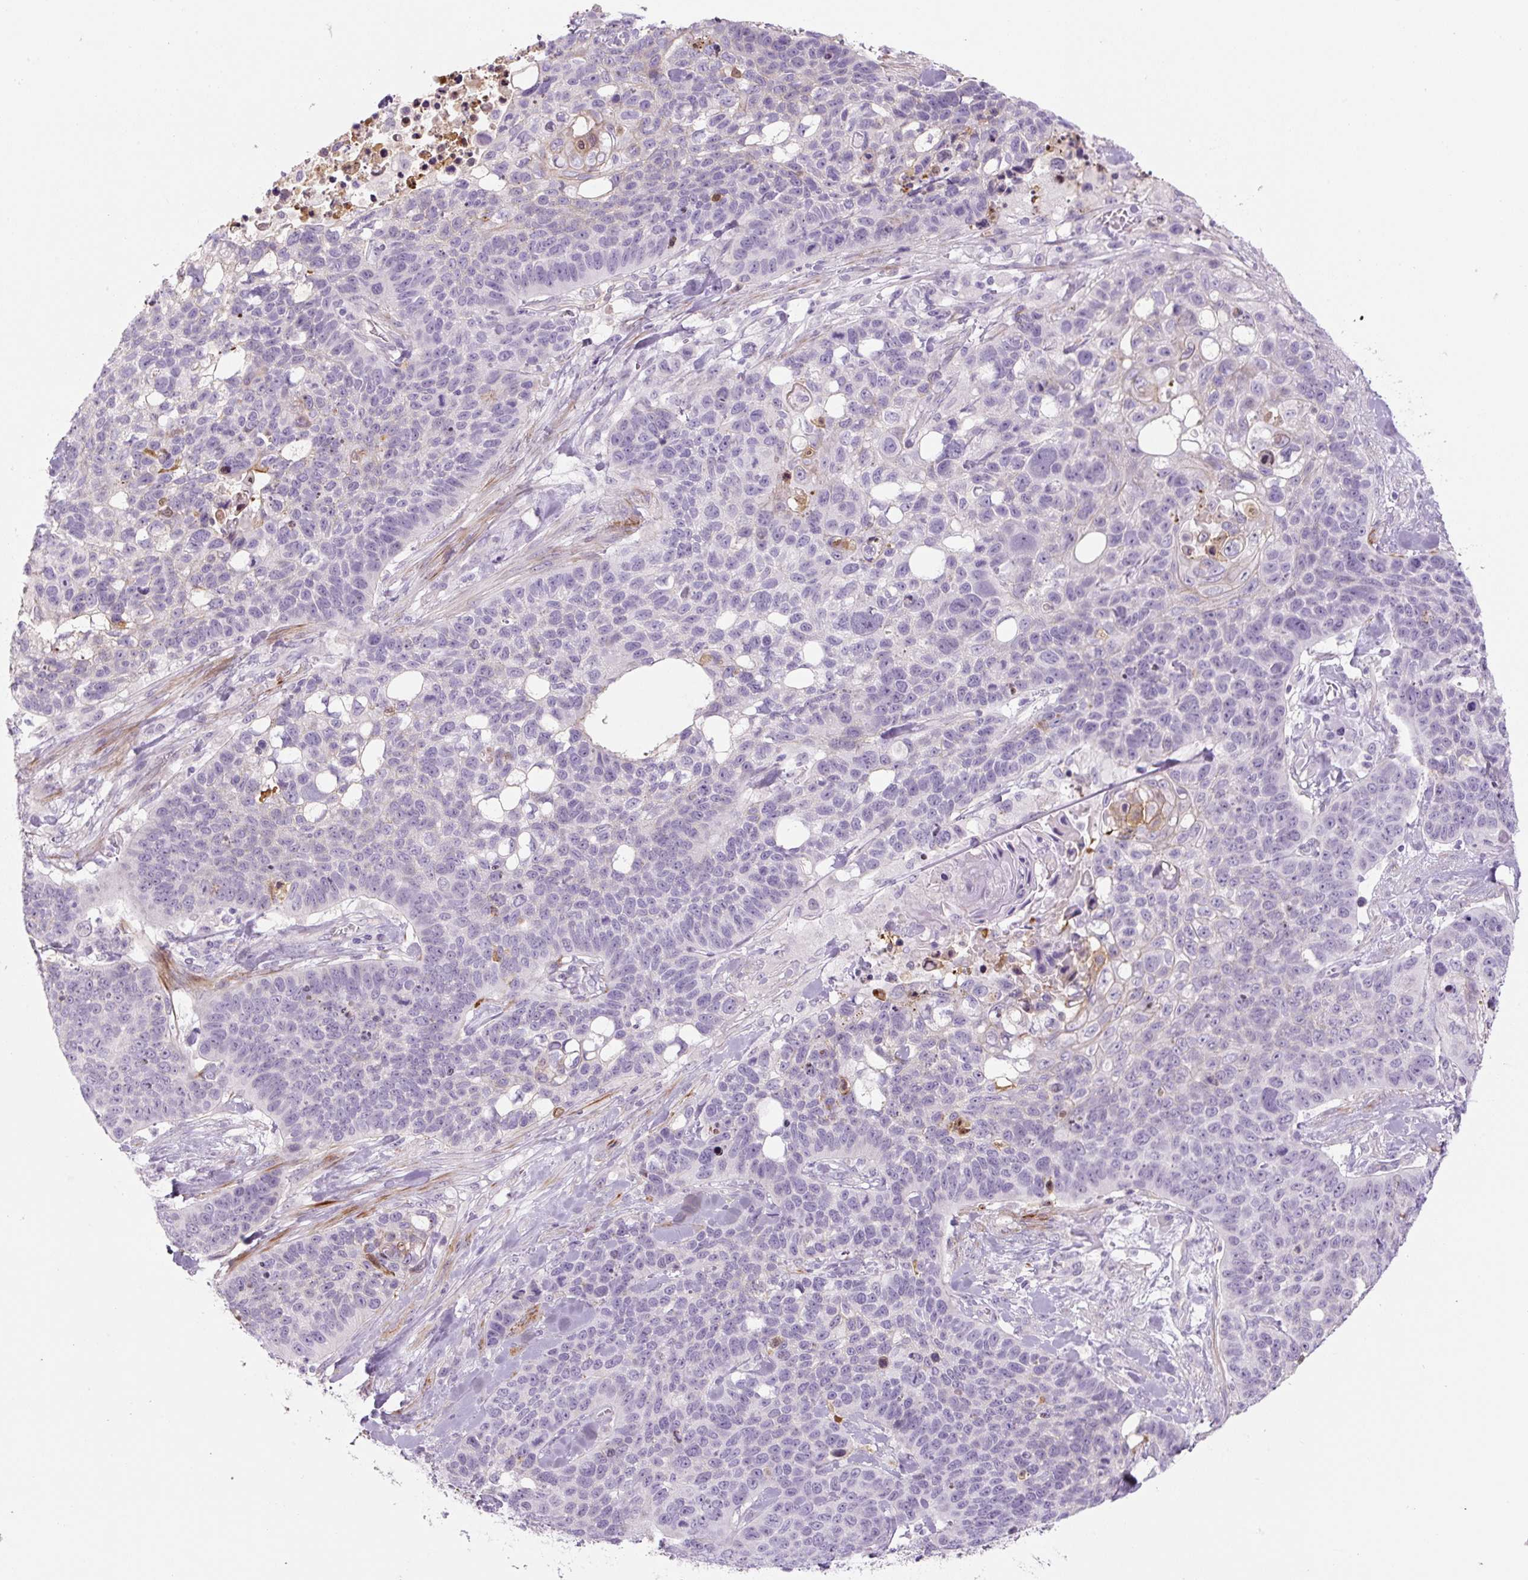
{"staining": {"intensity": "negative", "quantity": "none", "location": "none"}, "tissue": "lung cancer", "cell_type": "Tumor cells", "image_type": "cancer", "snomed": [{"axis": "morphology", "description": "Squamous cell carcinoma, NOS"}, {"axis": "topography", "description": "Lung"}], "caption": "Protein analysis of squamous cell carcinoma (lung) exhibits no significant positivity in tumor cells. (IHC, brightfield microscopy, high magnification).", "gene": "PRM1", "patient": {"sex": "male", "age": 62}}